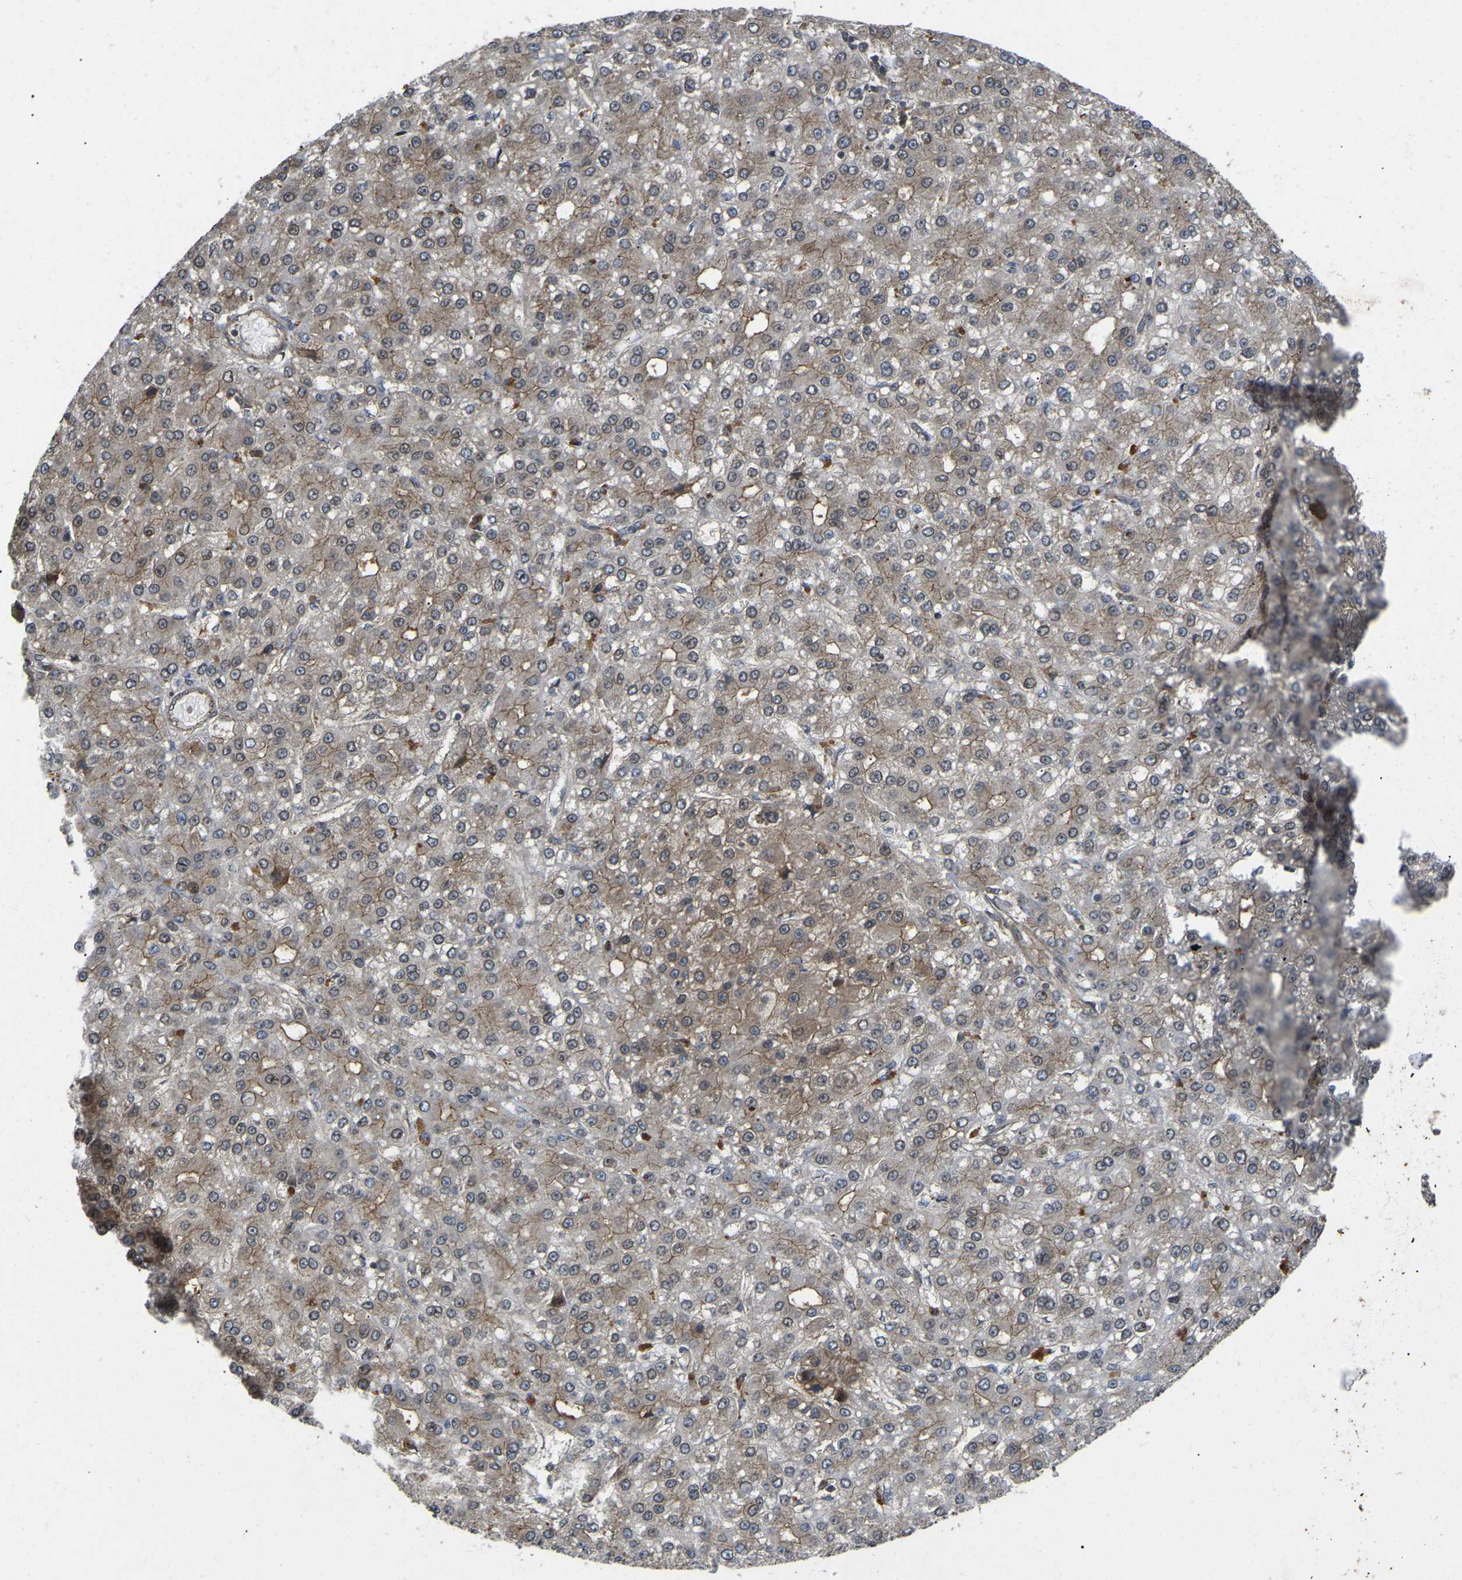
{"staining": {"intensity": "weak", "quantity": ">75%", "location": "cytoplasmic/membranous,nuclear"}, "tissue": "liver cancer", "cell_type": "Tumor cells", "image_type": "cancer", "snomed": [{"axis": "morphology", "description": "Carcinoma, Hepatocellular, NOS"}, {"axis": "topography", "description": "Liver"}], "caption": "Liver hepatocellular carcinoma stained for a protein exhibits weak cytoplasmic/membranous and nuclear positivity in tumor cells. (DAB IHC with brightfield microscopy, high magnification).", "gene": "KIAA1549", "patient": {"sex": "male", "age": 67}}